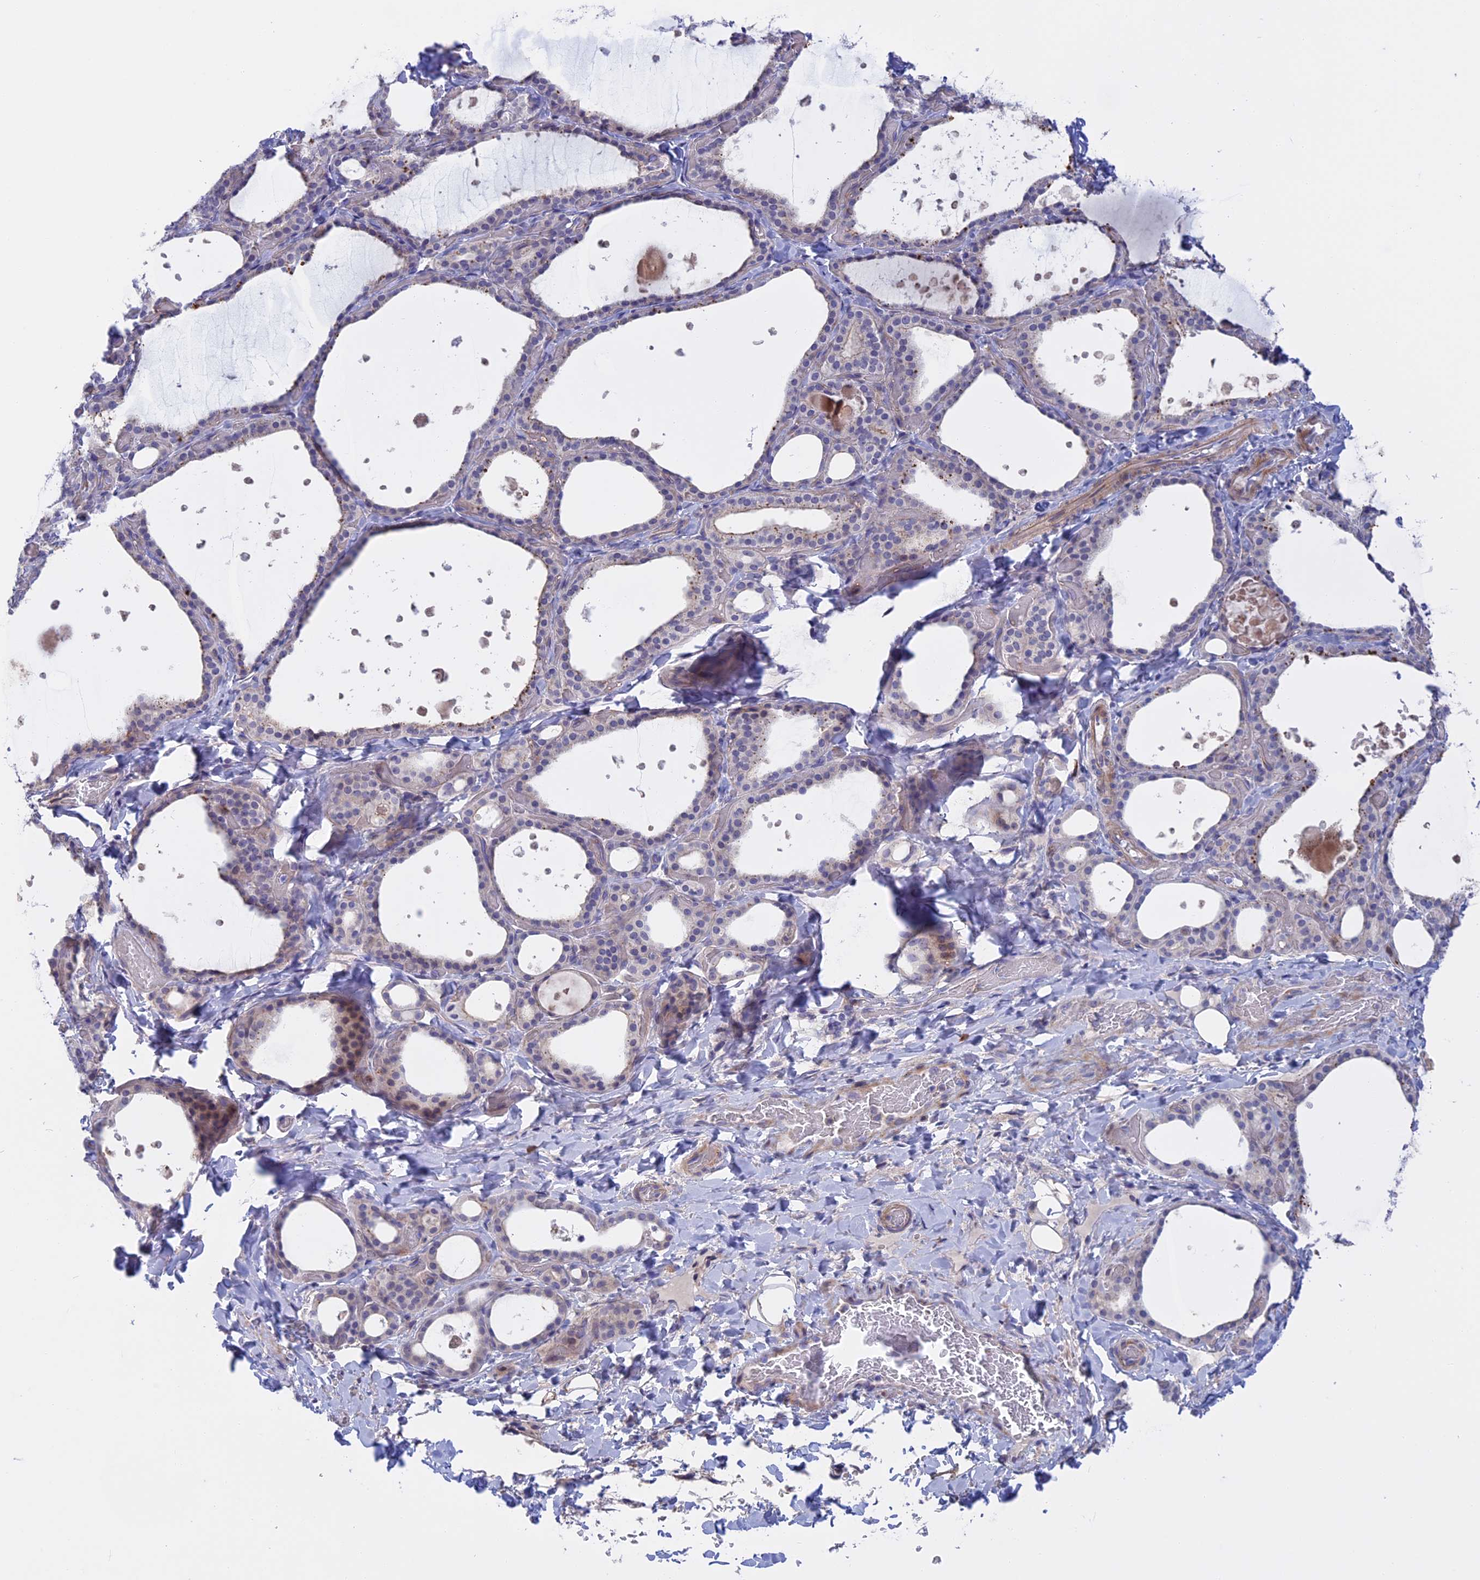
{"staining": {"intensity": "moderate", "quantity": "<25%", "location": "cytoplasmic/membranous"}, "tissue": "thyroid gland", "cell_type": "Glandular cells", "image_type": "normal", "snomed": [{"axis": "morphology", "description": "Normal tissue, NOS"}, {"axis": "topography", "description": "Thyroid gland"}], "caption": "Brown immunohistochemical staining in benign thyroid gland demonstrates moderate cytoplasmic/membranous expression in approximately <25% of glandular cells.", "gene": "SLC2A6", "patient": {"sex": "female", "age": 44}}